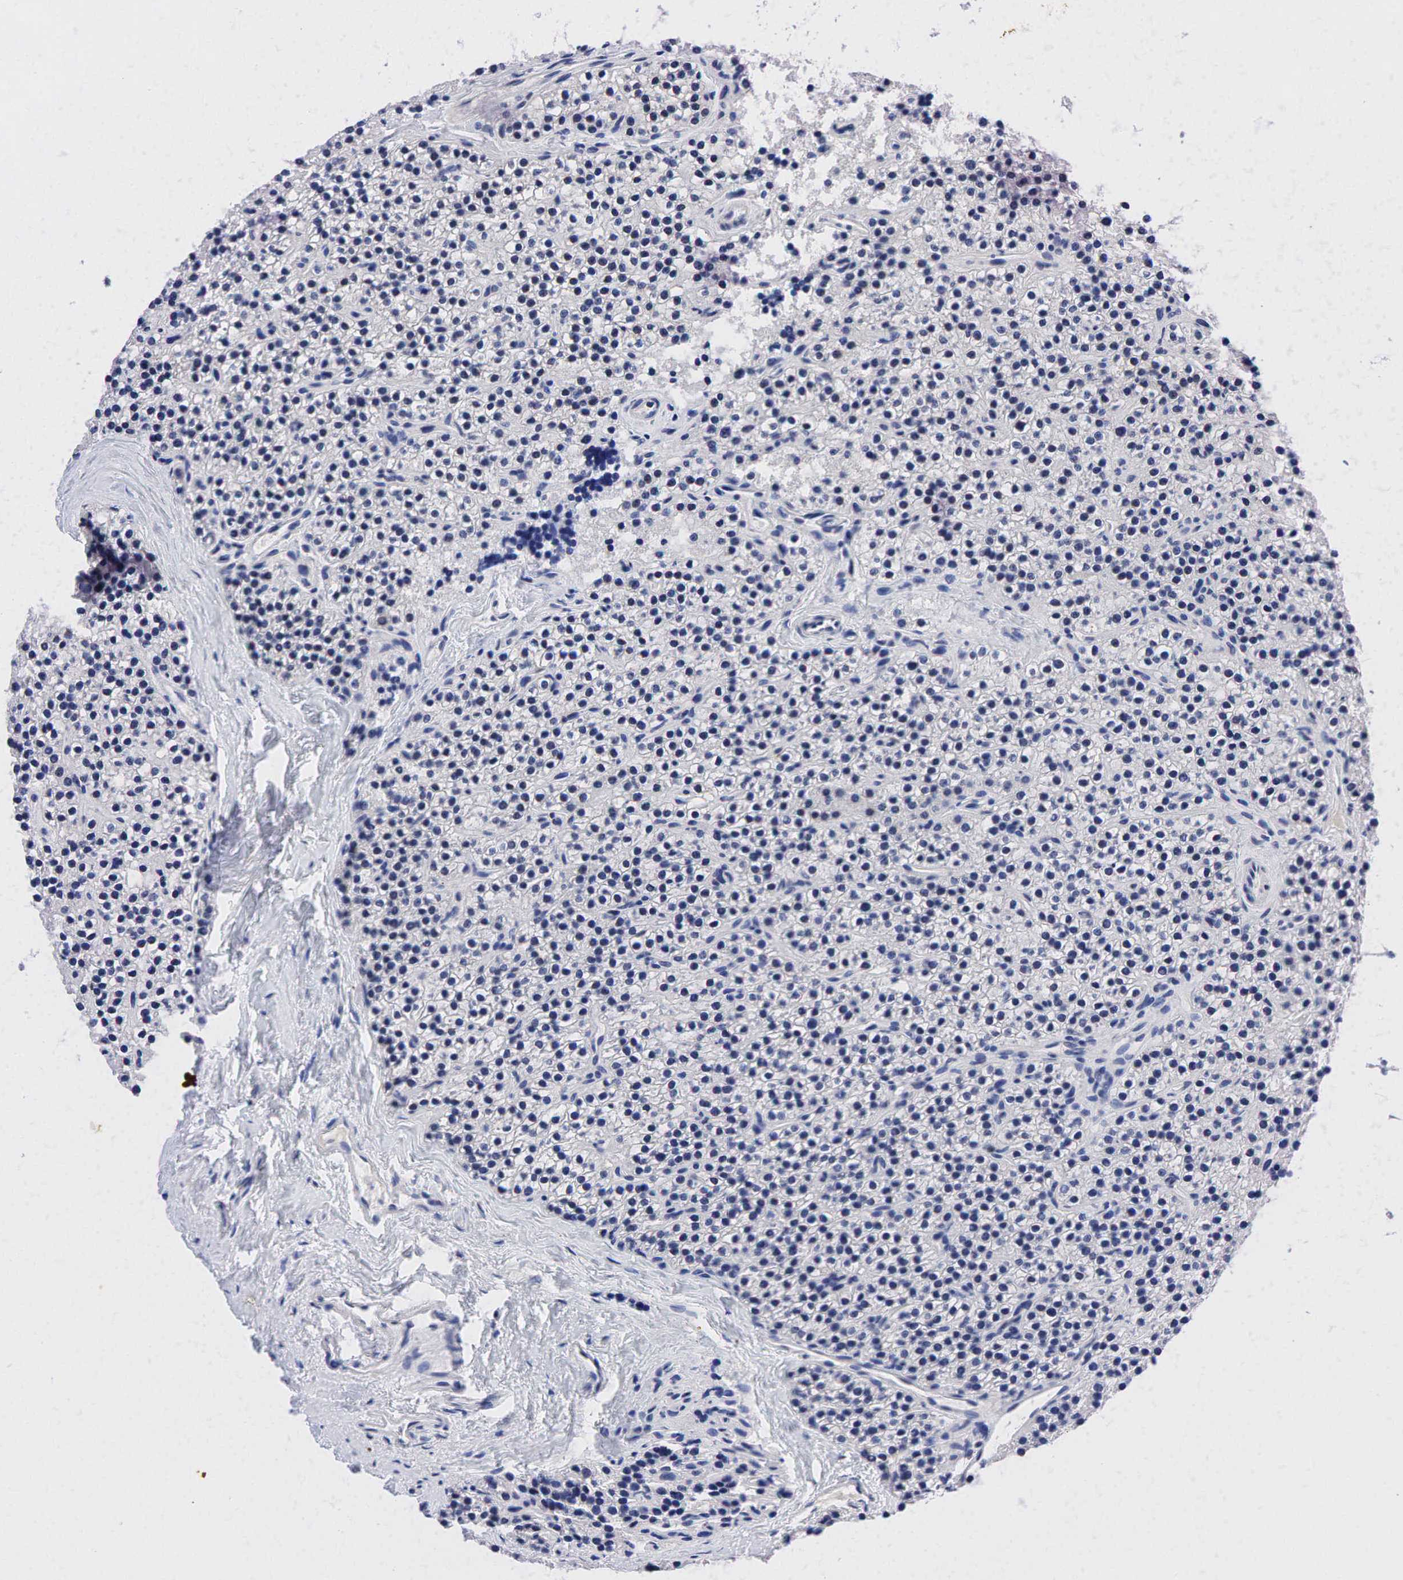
{"staining": {"intensity": "negative", "quantity": "none", "location": "none"}, "tissue": "parathyroid gland", "cell_type": "Glandular cells", "image_type": "normal", "snomed": [{"axis": "morphology", "description": "Normal tissue, NOS"}, {"axis": "topography", "description": "Parathyroid gland"}], "caption": "A high-resolution micrograph shows IHC staining of unremarkable parathyroid gland, which reveals no significant staining in glandular cells.", "gene": "PGR", "patient": {"sex": "female", "age": 54}}